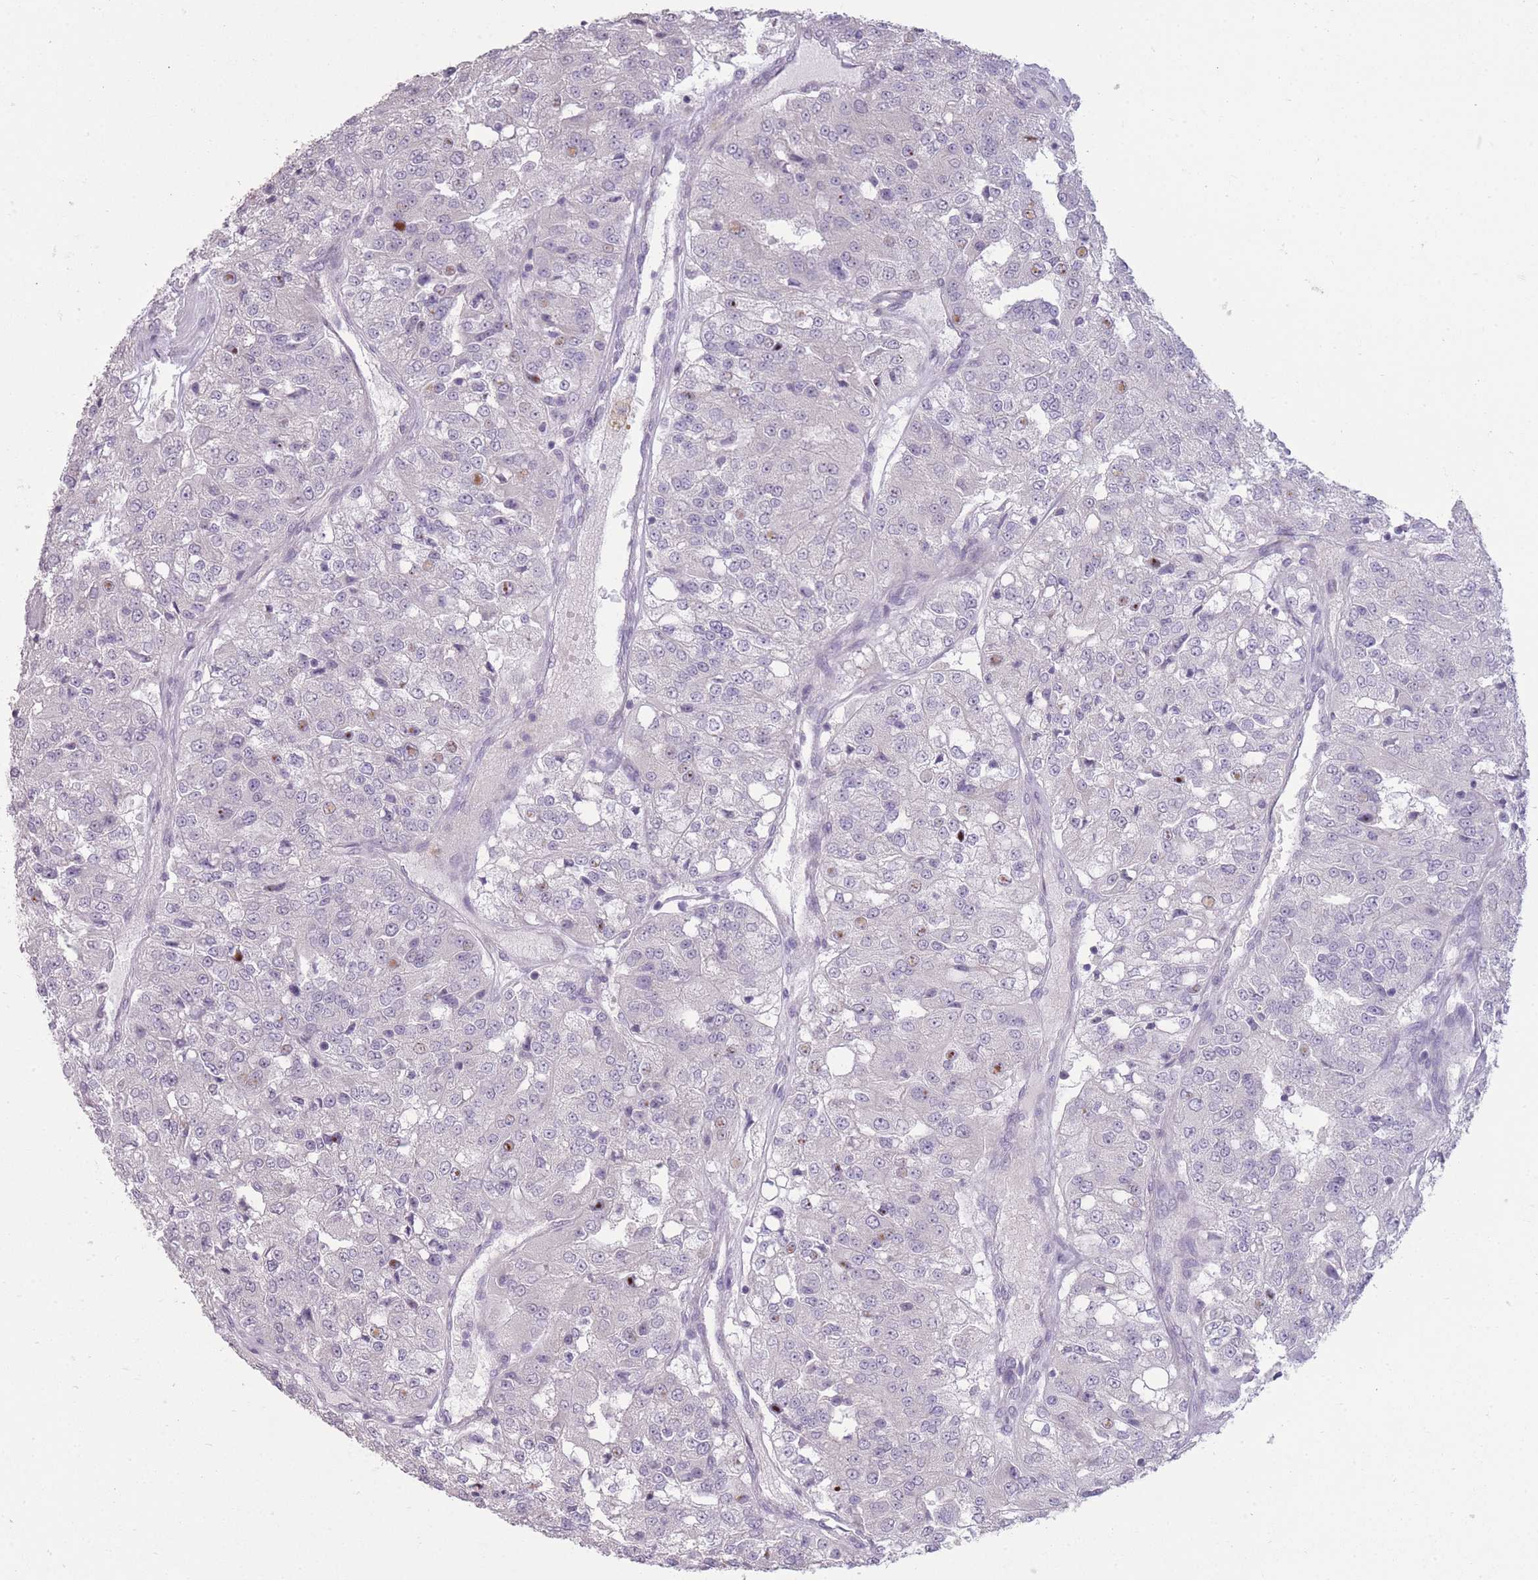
{"staining": {"intensity": "negative", "quantity": "none", "location": "none"}, "tissue": "renal cancer", "cell_type": "Tumor cells", "image_type": "cancer", "snomed": [{"axis": "morphology", "description": "Adenocarcinoma, NOS"}, {"axis": "topography", "description": "Kidney"}], "caption": "The image displays no staining of tumor cells in renal cancer.", "gene": "ZBTB24", "patient": {"sex": "female", "age": 63}}